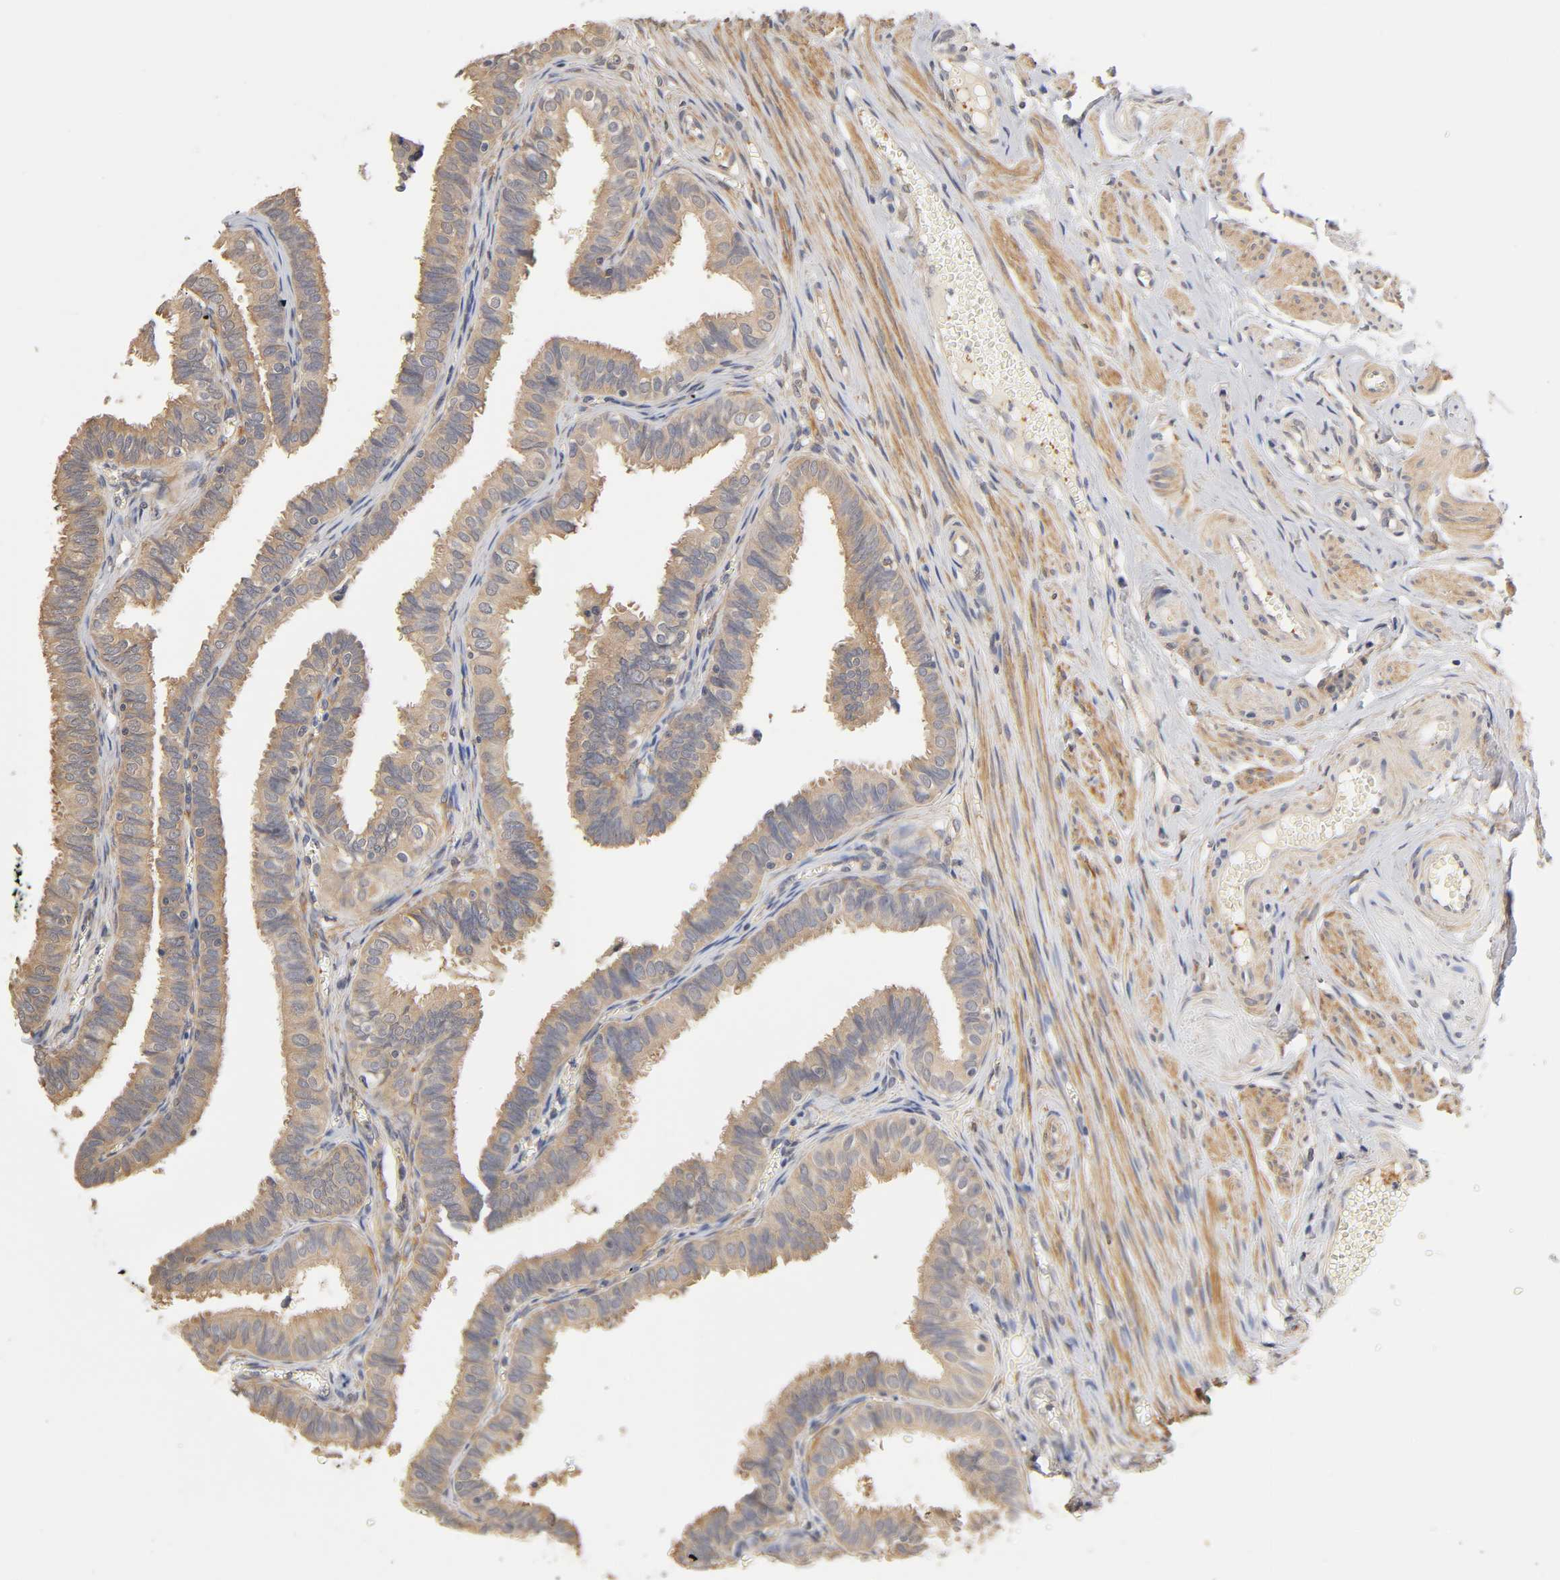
{"staining": {"intensity": "weak", "quantity": ">75%", "location": "cytoplasmic/membranous"}, "tissue": "fallopian tube", "cell_type": "Glandular cells", "image_type": "normal", "snomed": [{"axis": "morphology", "description": "Normal tissue, NOS"}, {"axis": "topography", "description": "Fallopian tube"}], "caption": "Immunohistochemical staining of benign human fallopian tube displays >75% levels of weak cytoplasmic/membranous protein positivity in approximately >75% of glandular cells. The protein of interest is shown in brown color, while the nuclei are stained blue.", "gene": "PDE5A", "patient": {"sex": "female", "age": 46}}